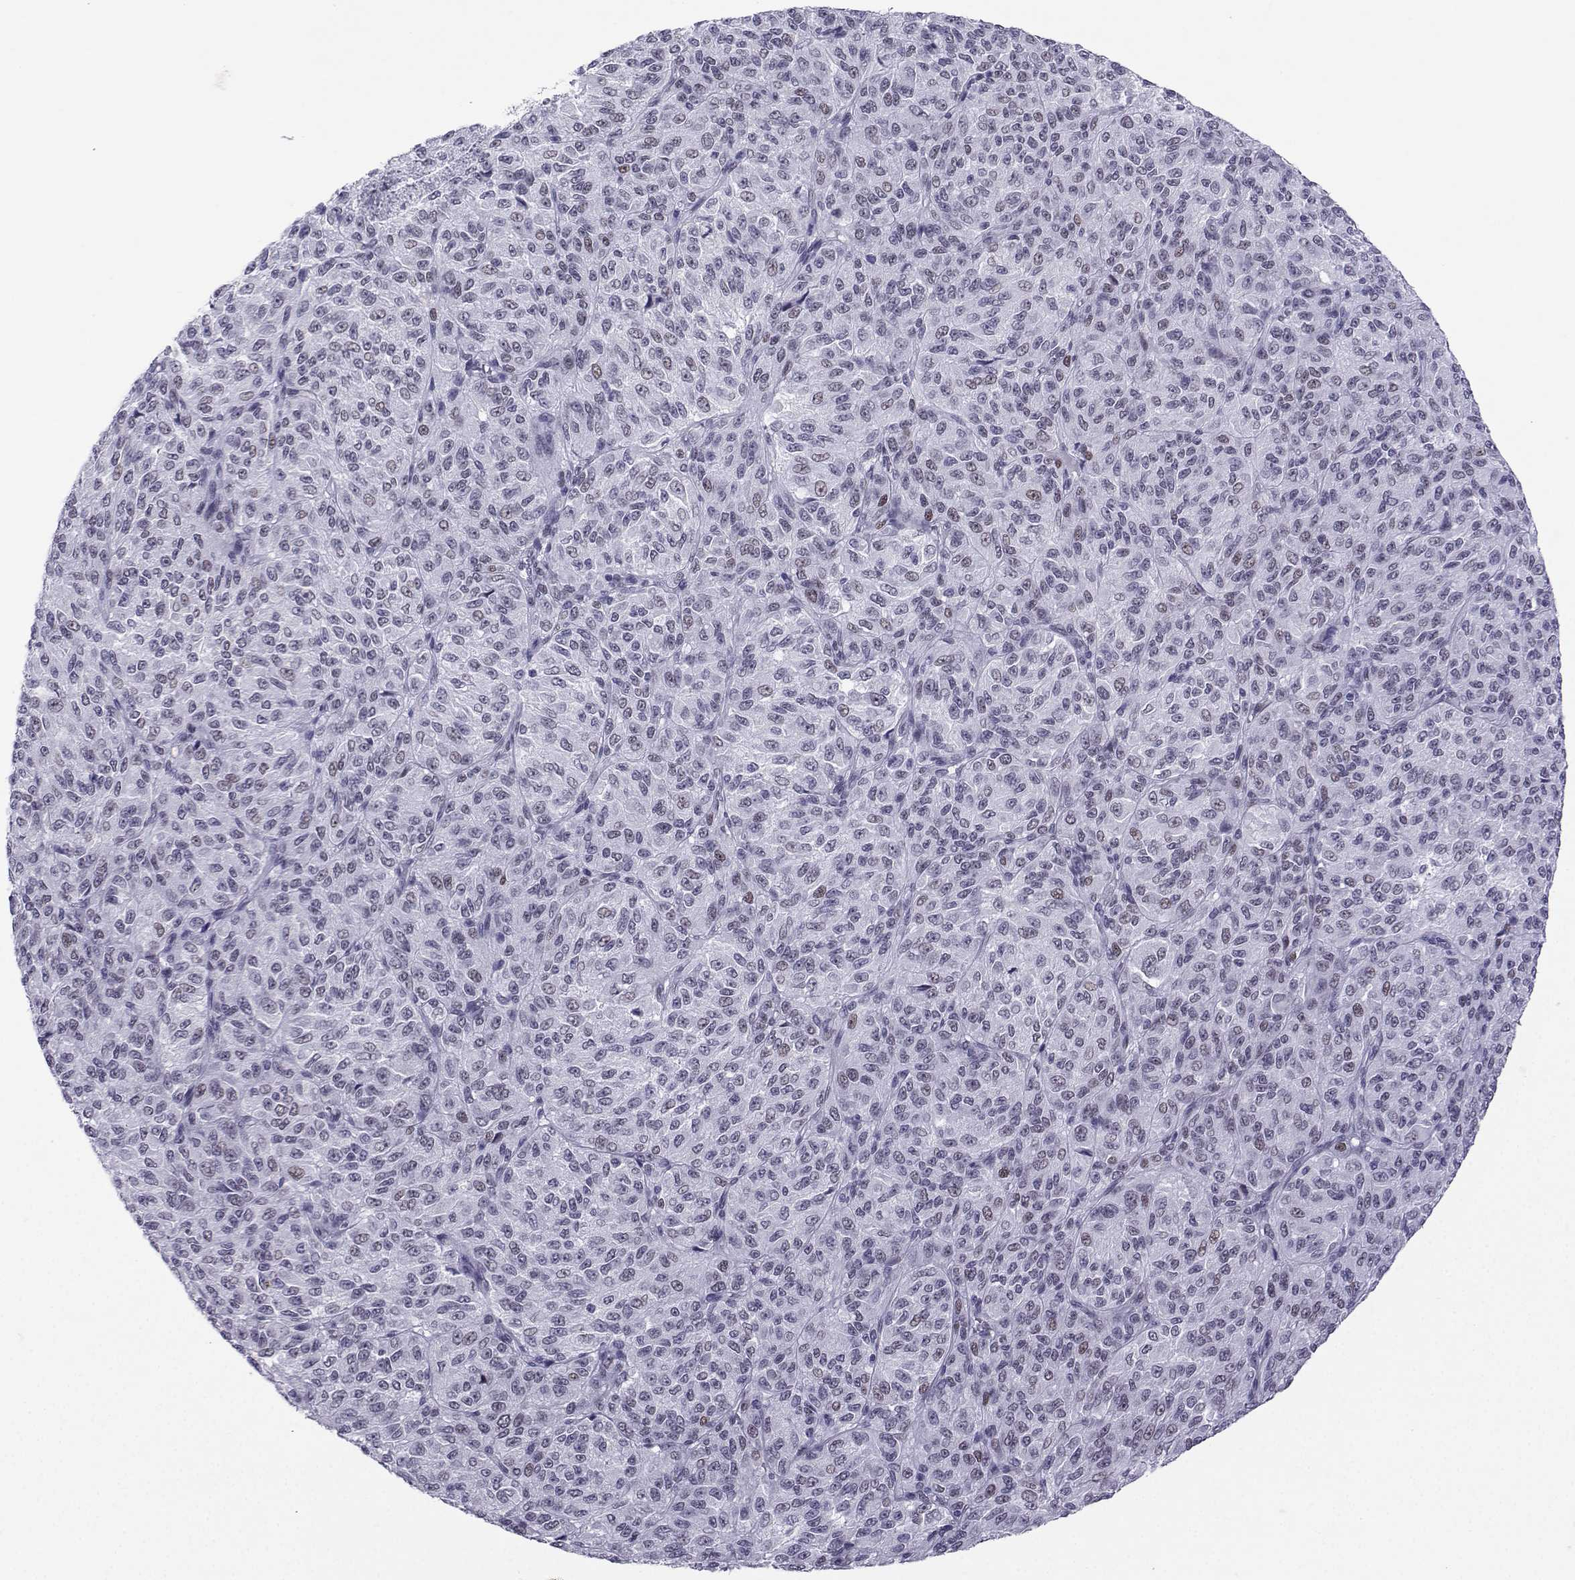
{"staining": {"intensity": "negative", "quantity": "none", "location": "none"}, "tissue": "melanoma", "cell_type": "Tumor cells", "image_type": "cancer", "snomed": [{"axis": "morphology", "description": "Malignant melanoma, Metastatic site"}, {"axis": "topography", "description": "Brain"}], "caption": "Immunohistochemistry histopathology image of neoplastic tissue: malignant melanoma (metastatic site) stained with DAB (3,3'-diaminobenzidine) displays no significant protein staining in tumor cells.", "gene": "LORICRIN", "patient": {"sex": "female", "age": 56}}